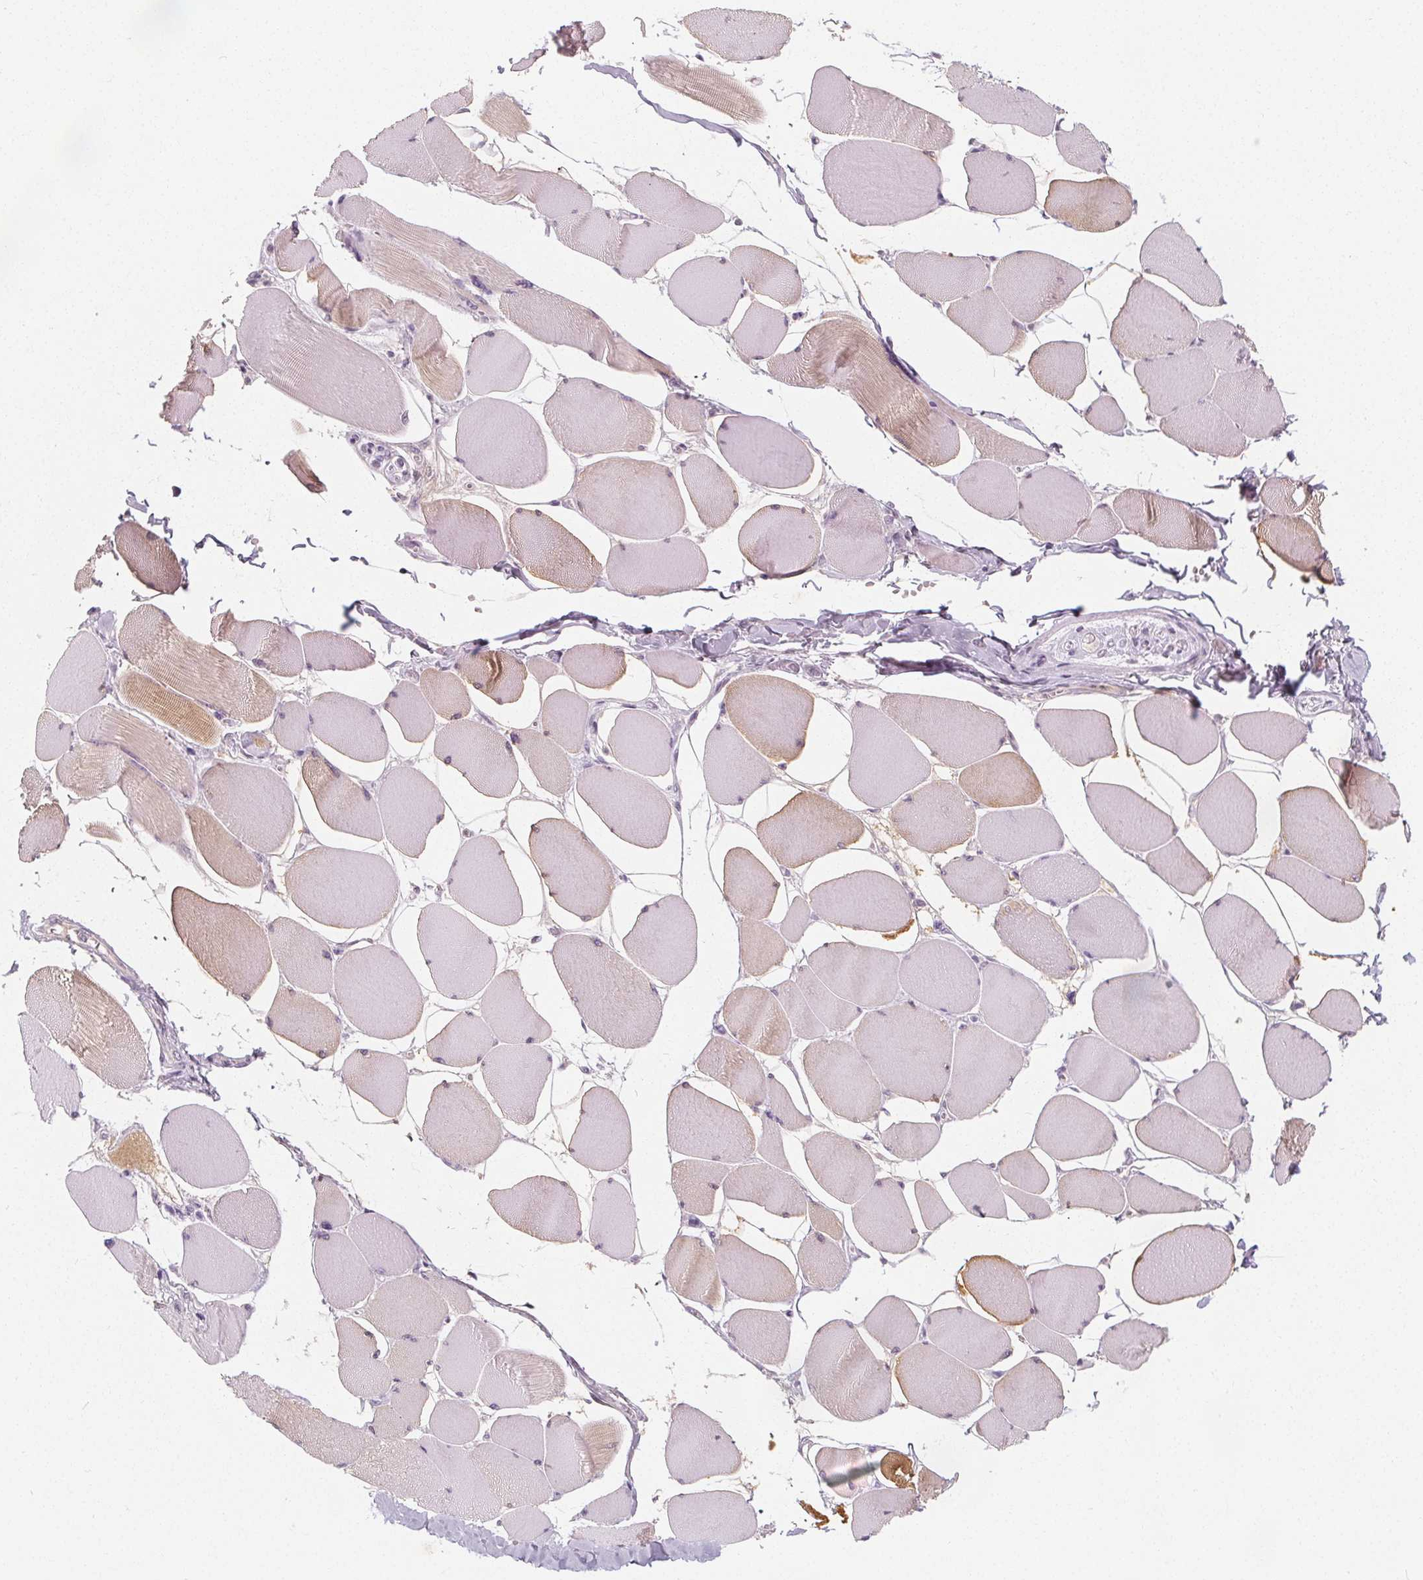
{"staining": {"intensity": "moderate", "quantity": "<25%", "location": "cytoplasmic/membranous"}, "tissue": "skeletal muscle", "cell_type": "Myocytes", "image_type": "normal", "snomed": [{"axis": "morphology", "description": "Normal tissue, NOS"}, {"axis": "topography", "description": "Skeletal muscle"}], "caption": "Skeletal muscle stained with DAB (3,3'-diaminobenzidine) immunohistochemistry exhibits low levels of moderate cytoplasmic/membranous staining in approximately <25% of myocytes.", "gene": "UGP2", "patient": {"sex": "female", "age": 75}}